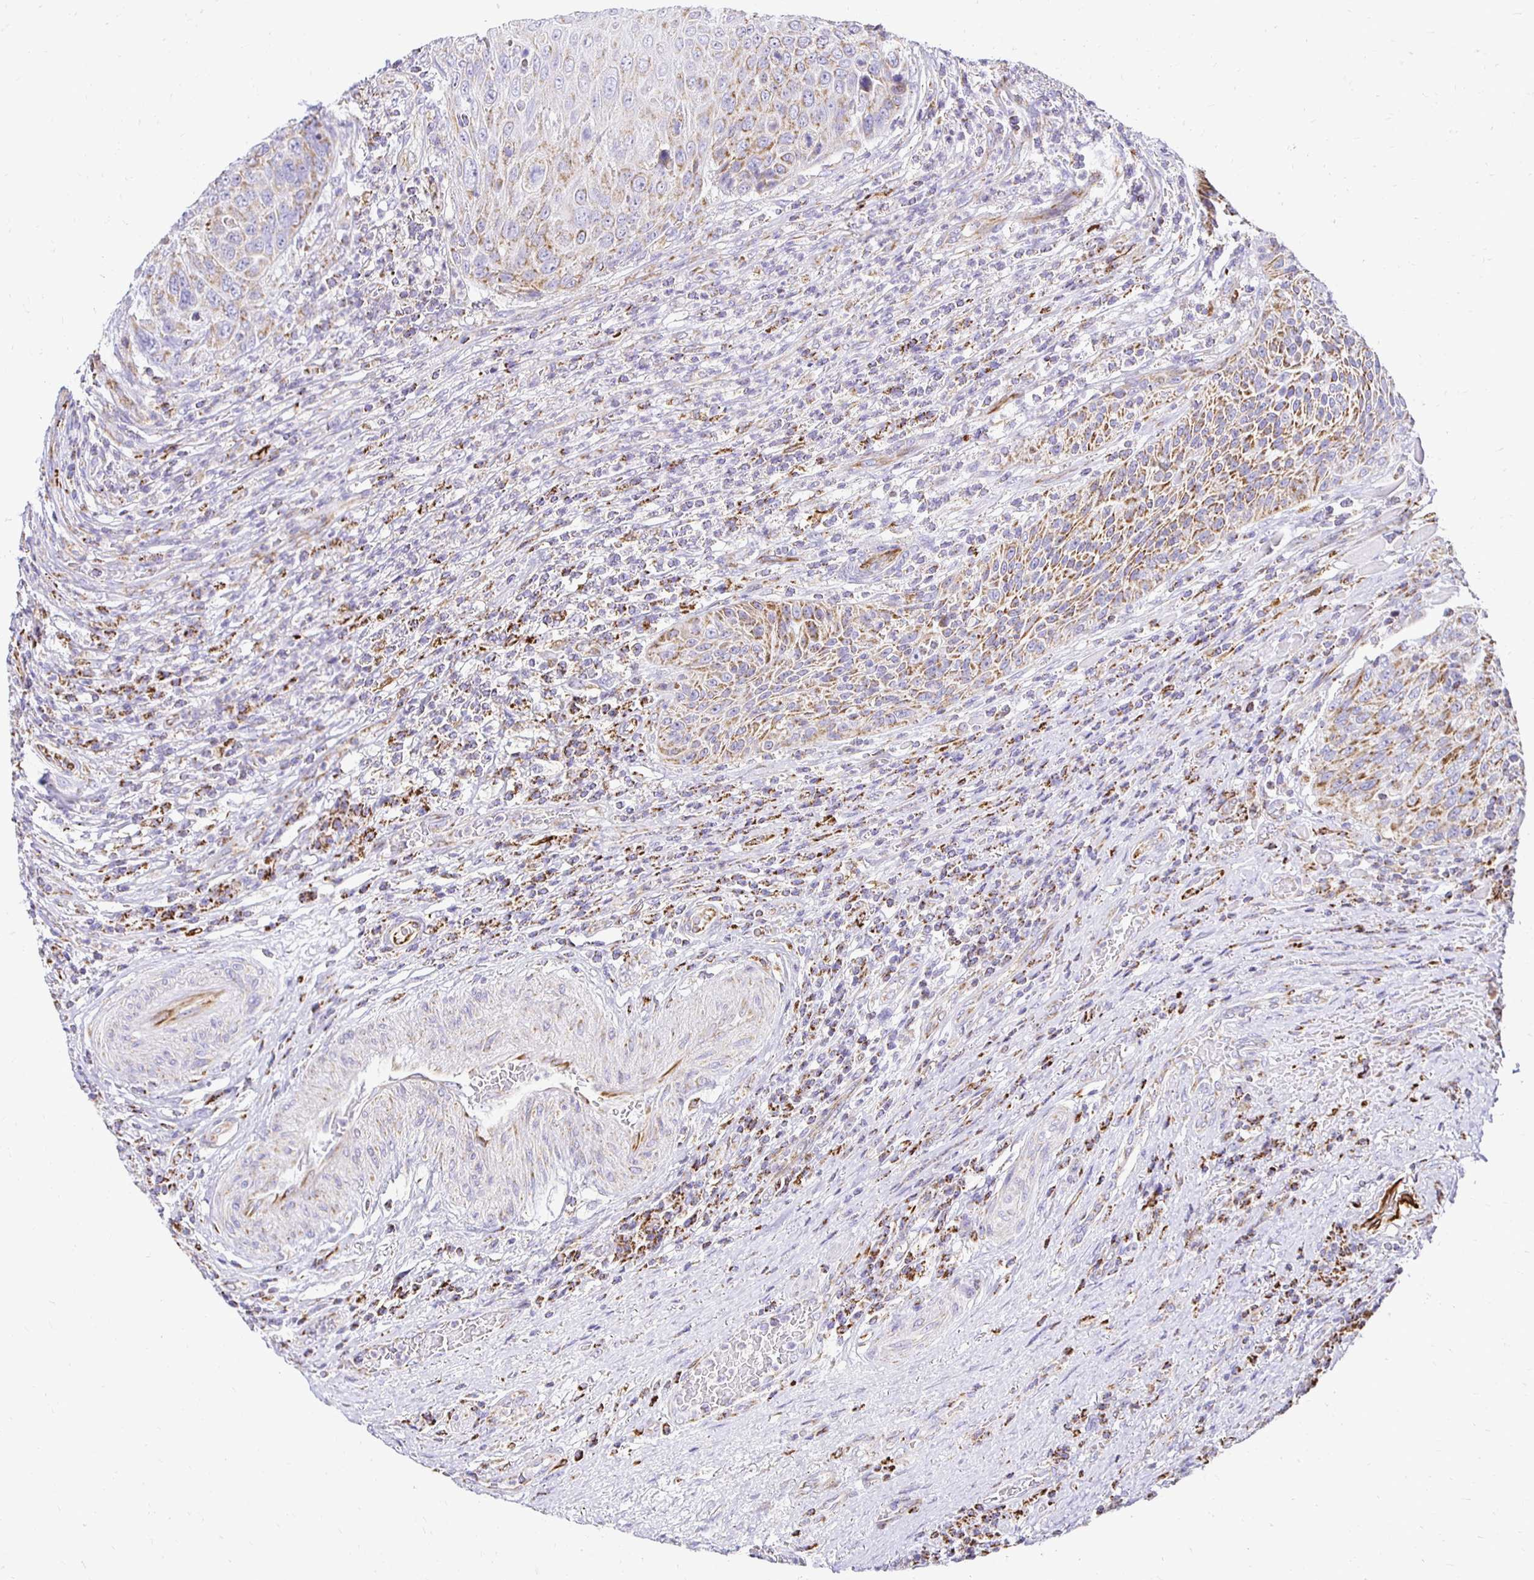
{"staining": {"intensity": "moderate", "quantity": "25%-75%", "location": "cytoplasmic/membranous"}, "tissue": "urothelial cancer", "cell_type": "Tumor cells", "image_type": "cancer", "snomed": [{"axis": "morphology", "description": "Urothelial carcinoma, High grade"}, {"axis": "topography", "description": "Urinary bladder"}], "caption": "IHC image of neoplastic tissue: urothelial carcinoma (high-grade) stained using immunohistochemistry (IHC) reveals medium levels of moderate protein expression localized specifically in the cytoplasmic/membranous of tumor cells, appearing as a cytoplasmic/membranous brown color.", "gene": "PLAAT2", "patient": {"sex": "female", "age": 70}}